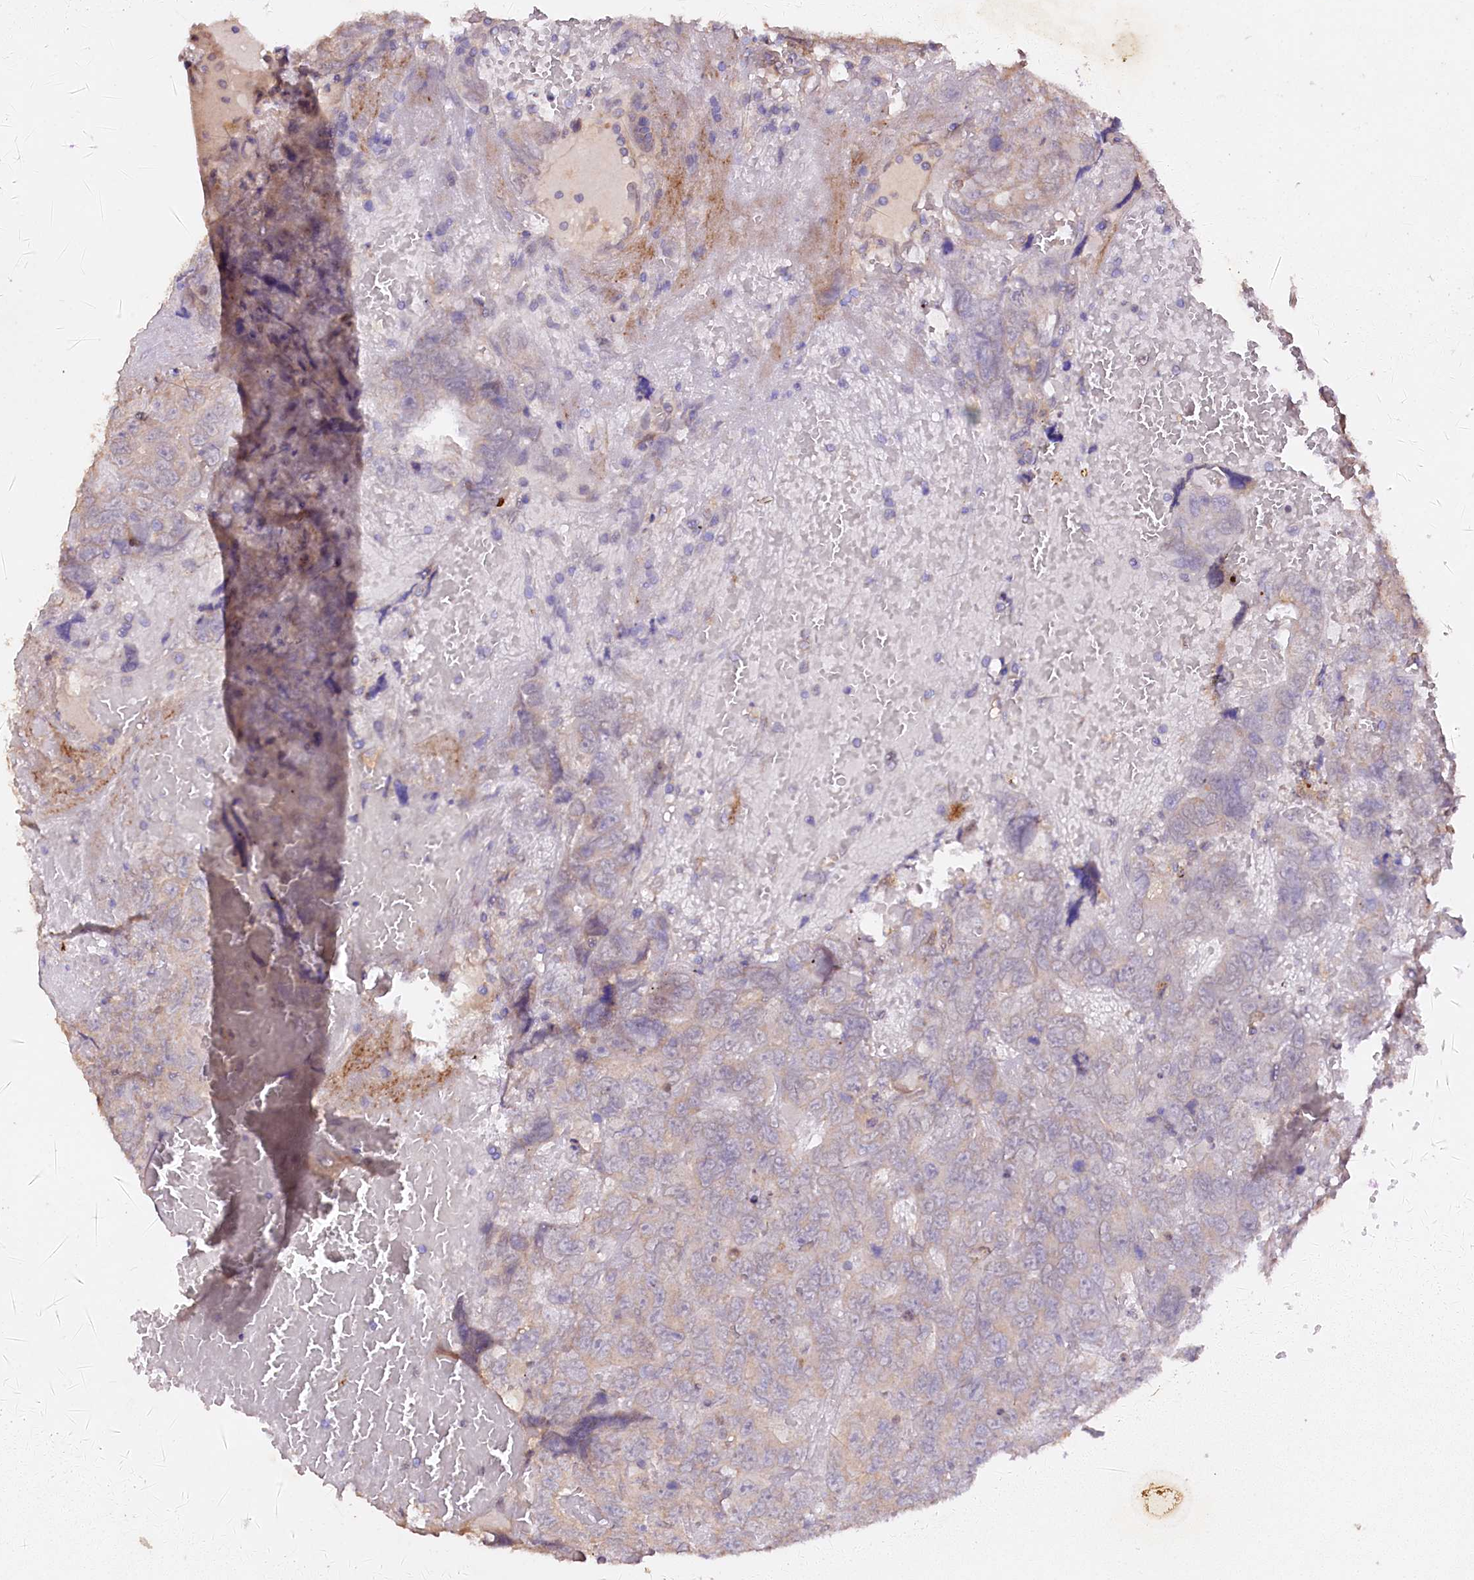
{"staining": {"intensity": "negative", "quantity": "none", "location": "none"}, "tissue": "testis cancer", "cell_type": "Tumor cells", "image_type": "cancer", "snomed": [{"axis": "morphology", "description": "Carcinoma, Embryonal, NOS"}, {"axis": "topography", "description": "Testis"}], "caption": "Immunohistochemistry (IHC) of human testis cancer demonstrates no staining in tumor cells.", "gene": "ETFBKMT", "patient": {"sex": "male", "age": 45}}